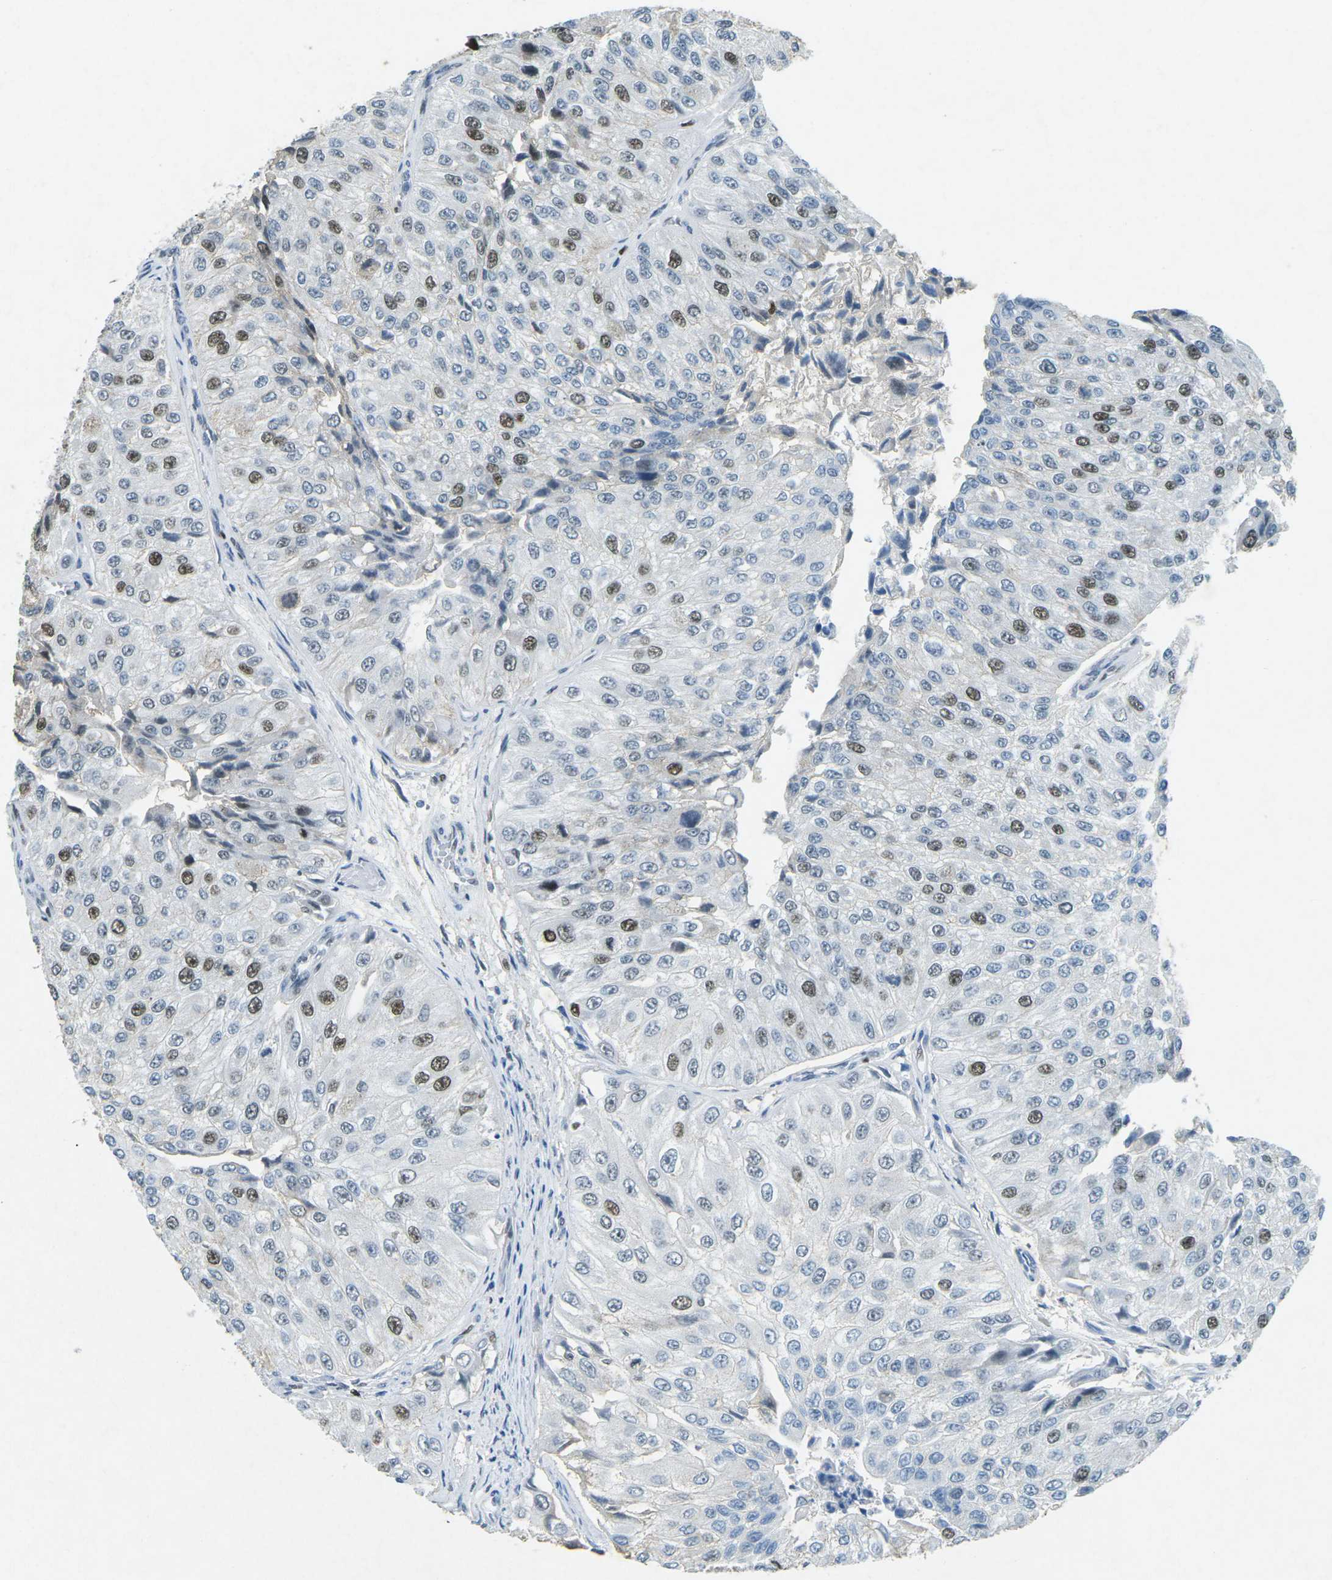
{"staining": {"intensity": "moderate", "quantity": "25%-75%", "location": "nuclear"}, "tissue": "urothelial cancer", "cell_type": "Tumor cells", "image_type": "cancer", "snomed": [{"axis": "morphology", "description": "Urothelial carcinoma, High grade"}, {"axis": "topography", "description": "Kidney"}, {"axis": "topography", "description": "Urinary bladder"}], "caption": "High-grade urothelial carcinoma was stained to show a protein in brown. There is medium levels of moderate nuclear positivity in approximately 25%-75% of tumor cells.", "gene": "RB1", "patient": {"sex": "male", "age": 77}}